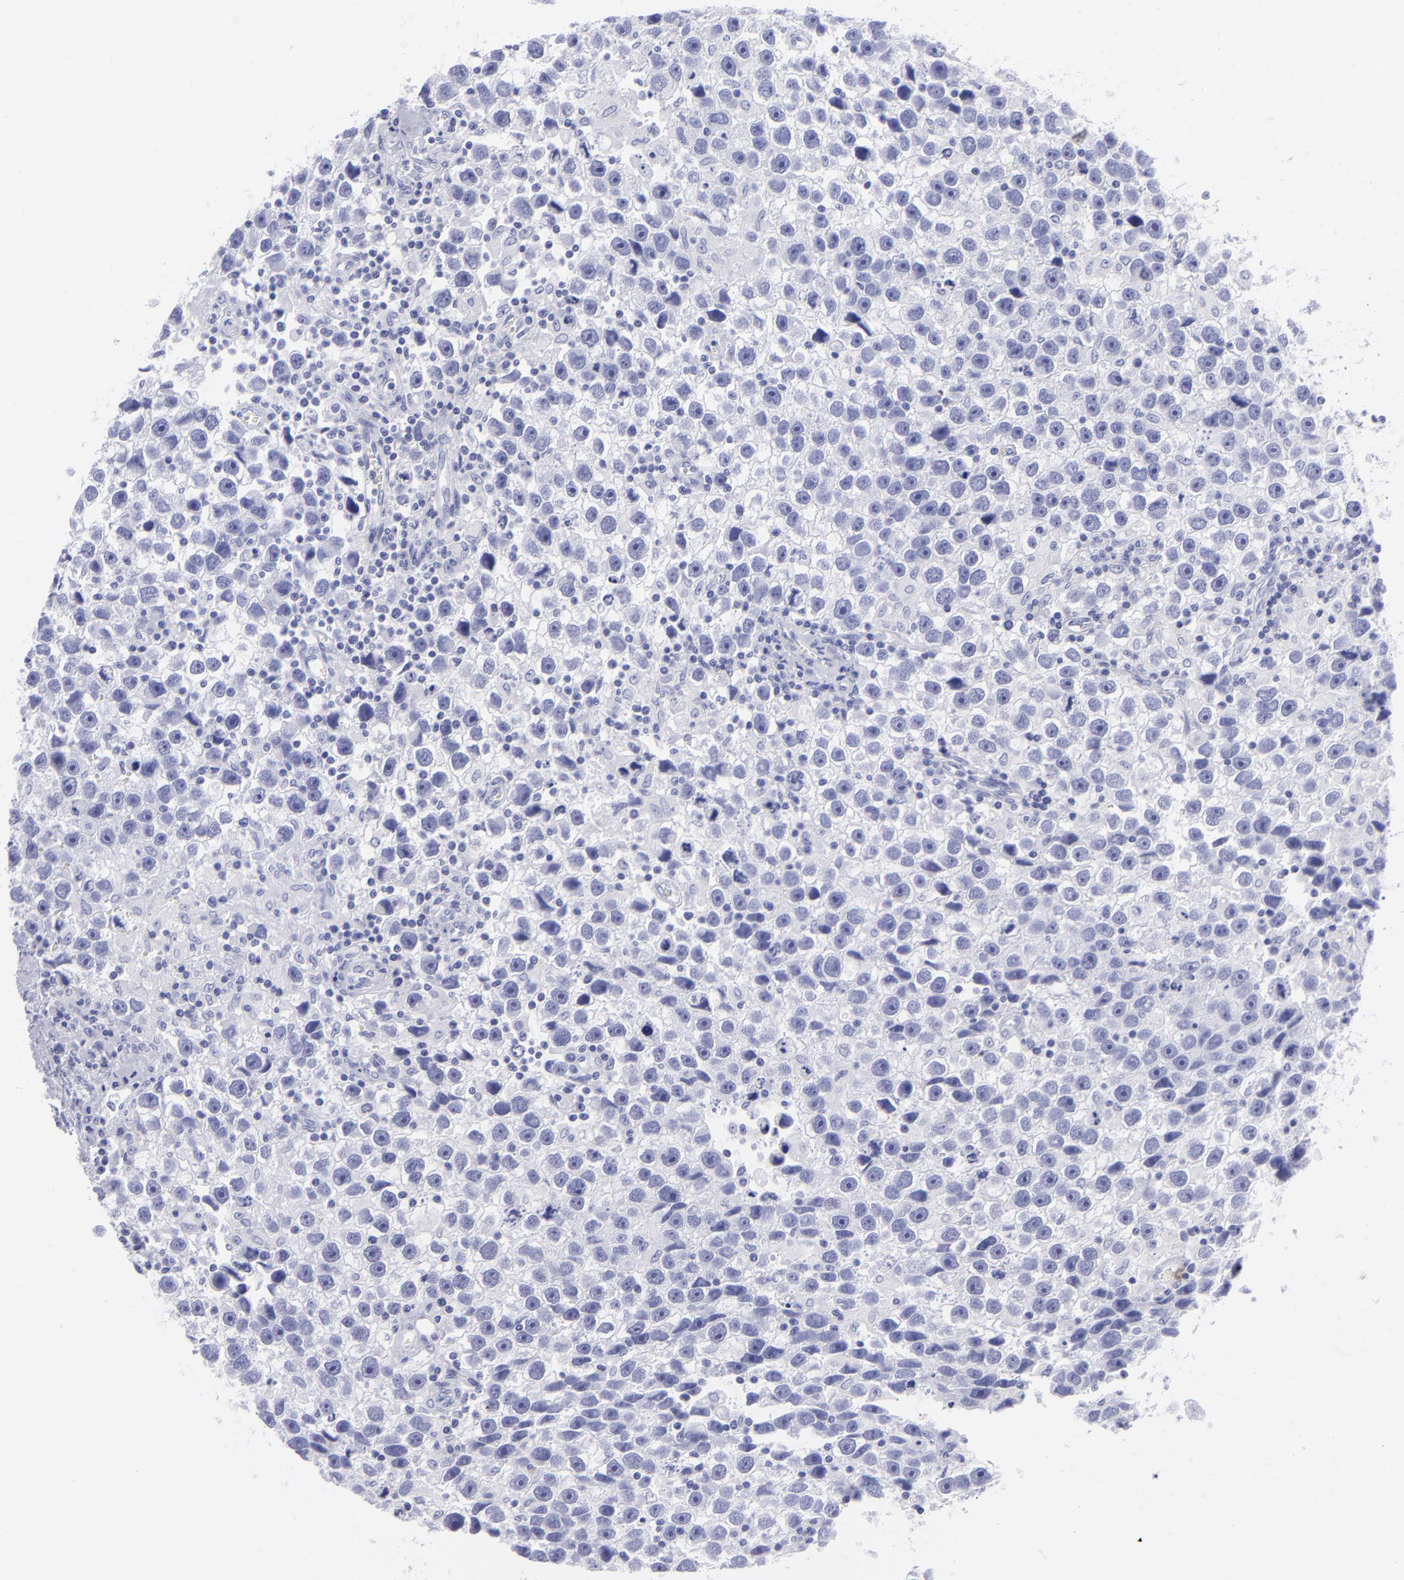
{"staining": {"intensity": "negative", "quantity": "none", "location": "none"}, "tissue": "testis cancer", "cell_type": "Tumor cells", "image_type": "cancer", "snomed": [{"axis": "morphology", "description": "Seminoma, NOS"}, {"axis": "topography", "description": "Testis"}], "caption": "A high-resolution image shows immunohistochemistry (IHC) staining of testis cancer, which reveals no significant staining in tumor cells.", "gene": "SLC1A2", "patient": {"sex": "male", "age": 43}}